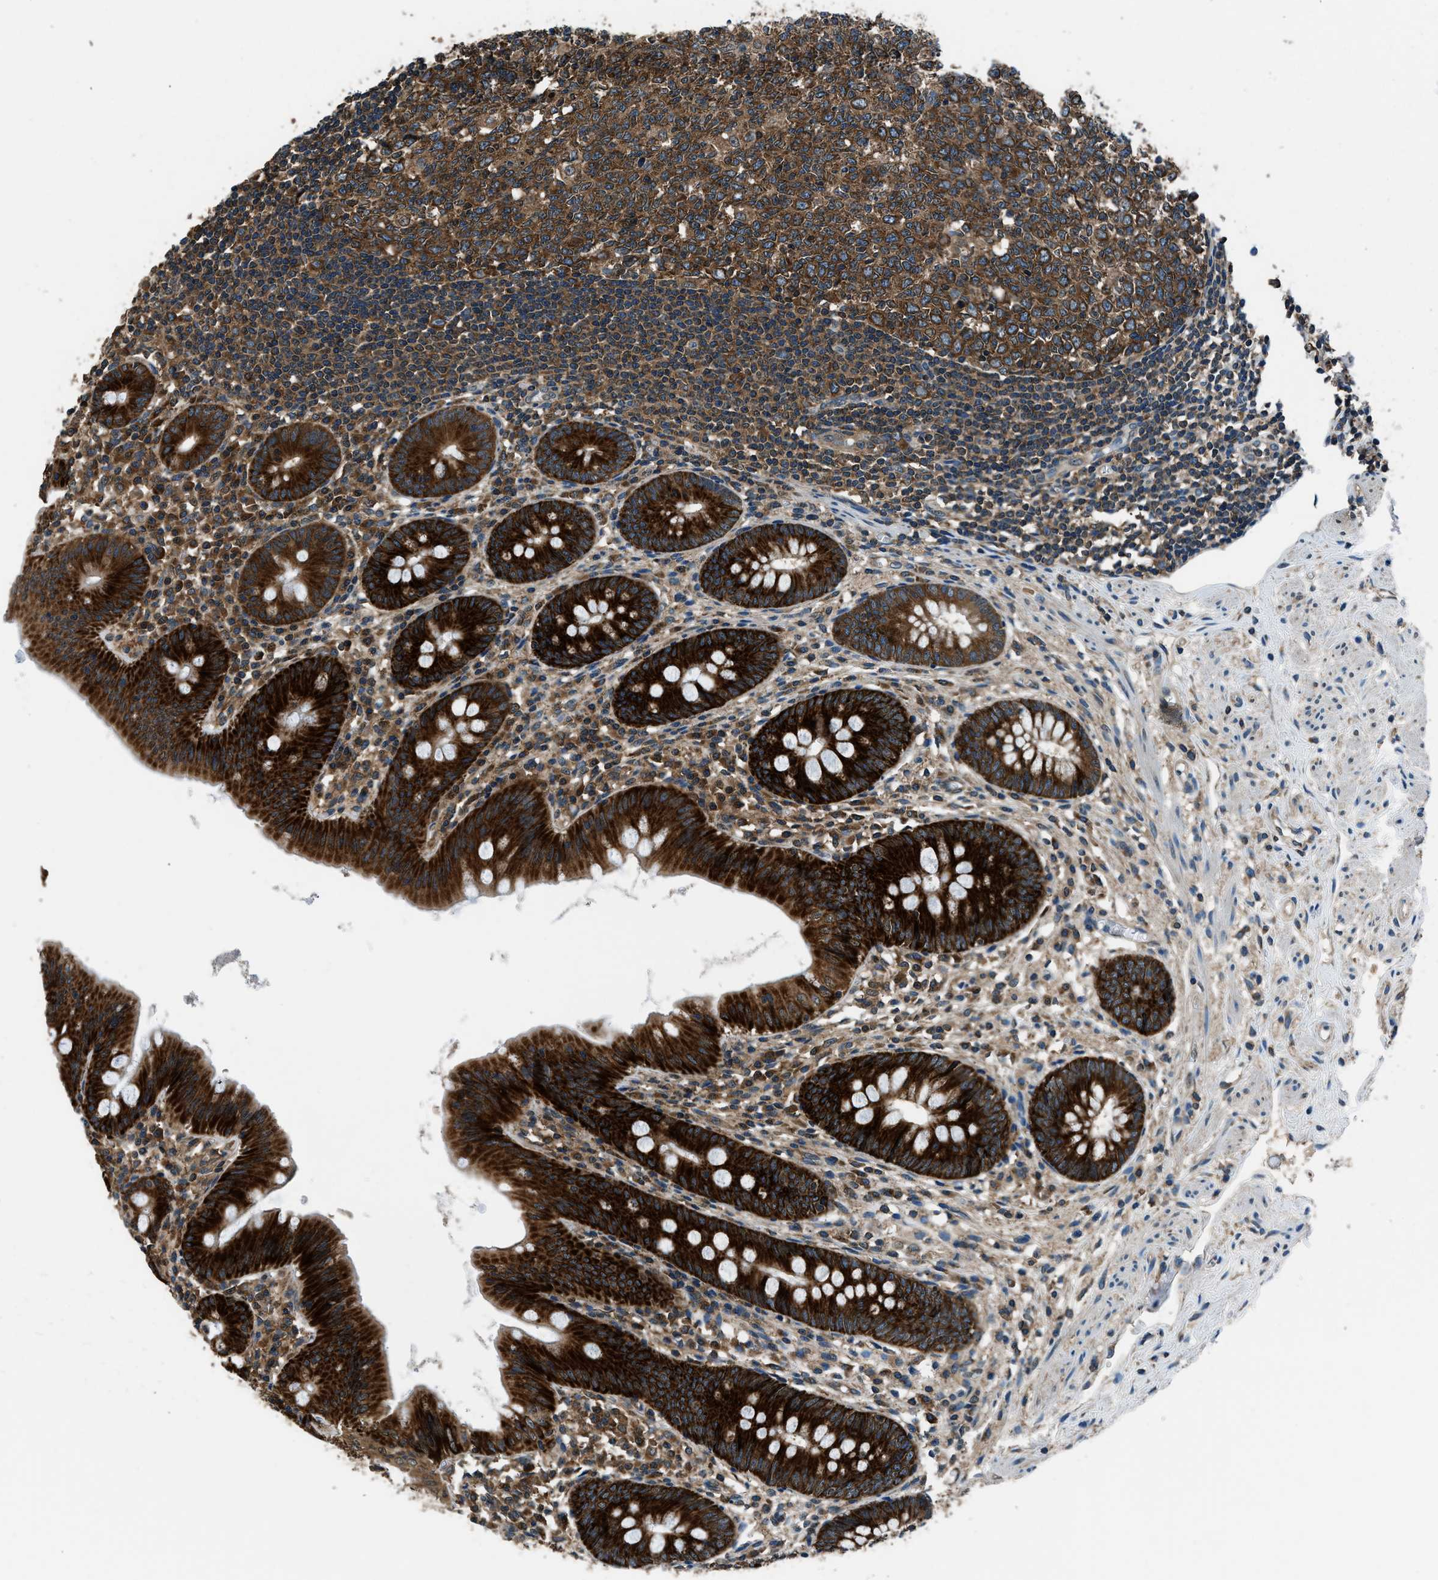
{"staining": {"intensity": "strong", "quantity": ">75%", "location": "cytoplasmic/membranous"}, "tissue": "appendix", "cell_type": "Glandular cells", "image_type": "normal", "snomed": [{"axis": "morphology", "description": "Normal tissue, NOS"}, {"axis": "topography", "description": "Appendix"}], "caption": "Protein staining shows strong cytoplasmic/membranous staining in about >75% of glandular cells in benign appendix.", "gene": "ARFGAP2", "patient": {"sex": "male", "age": 56}}